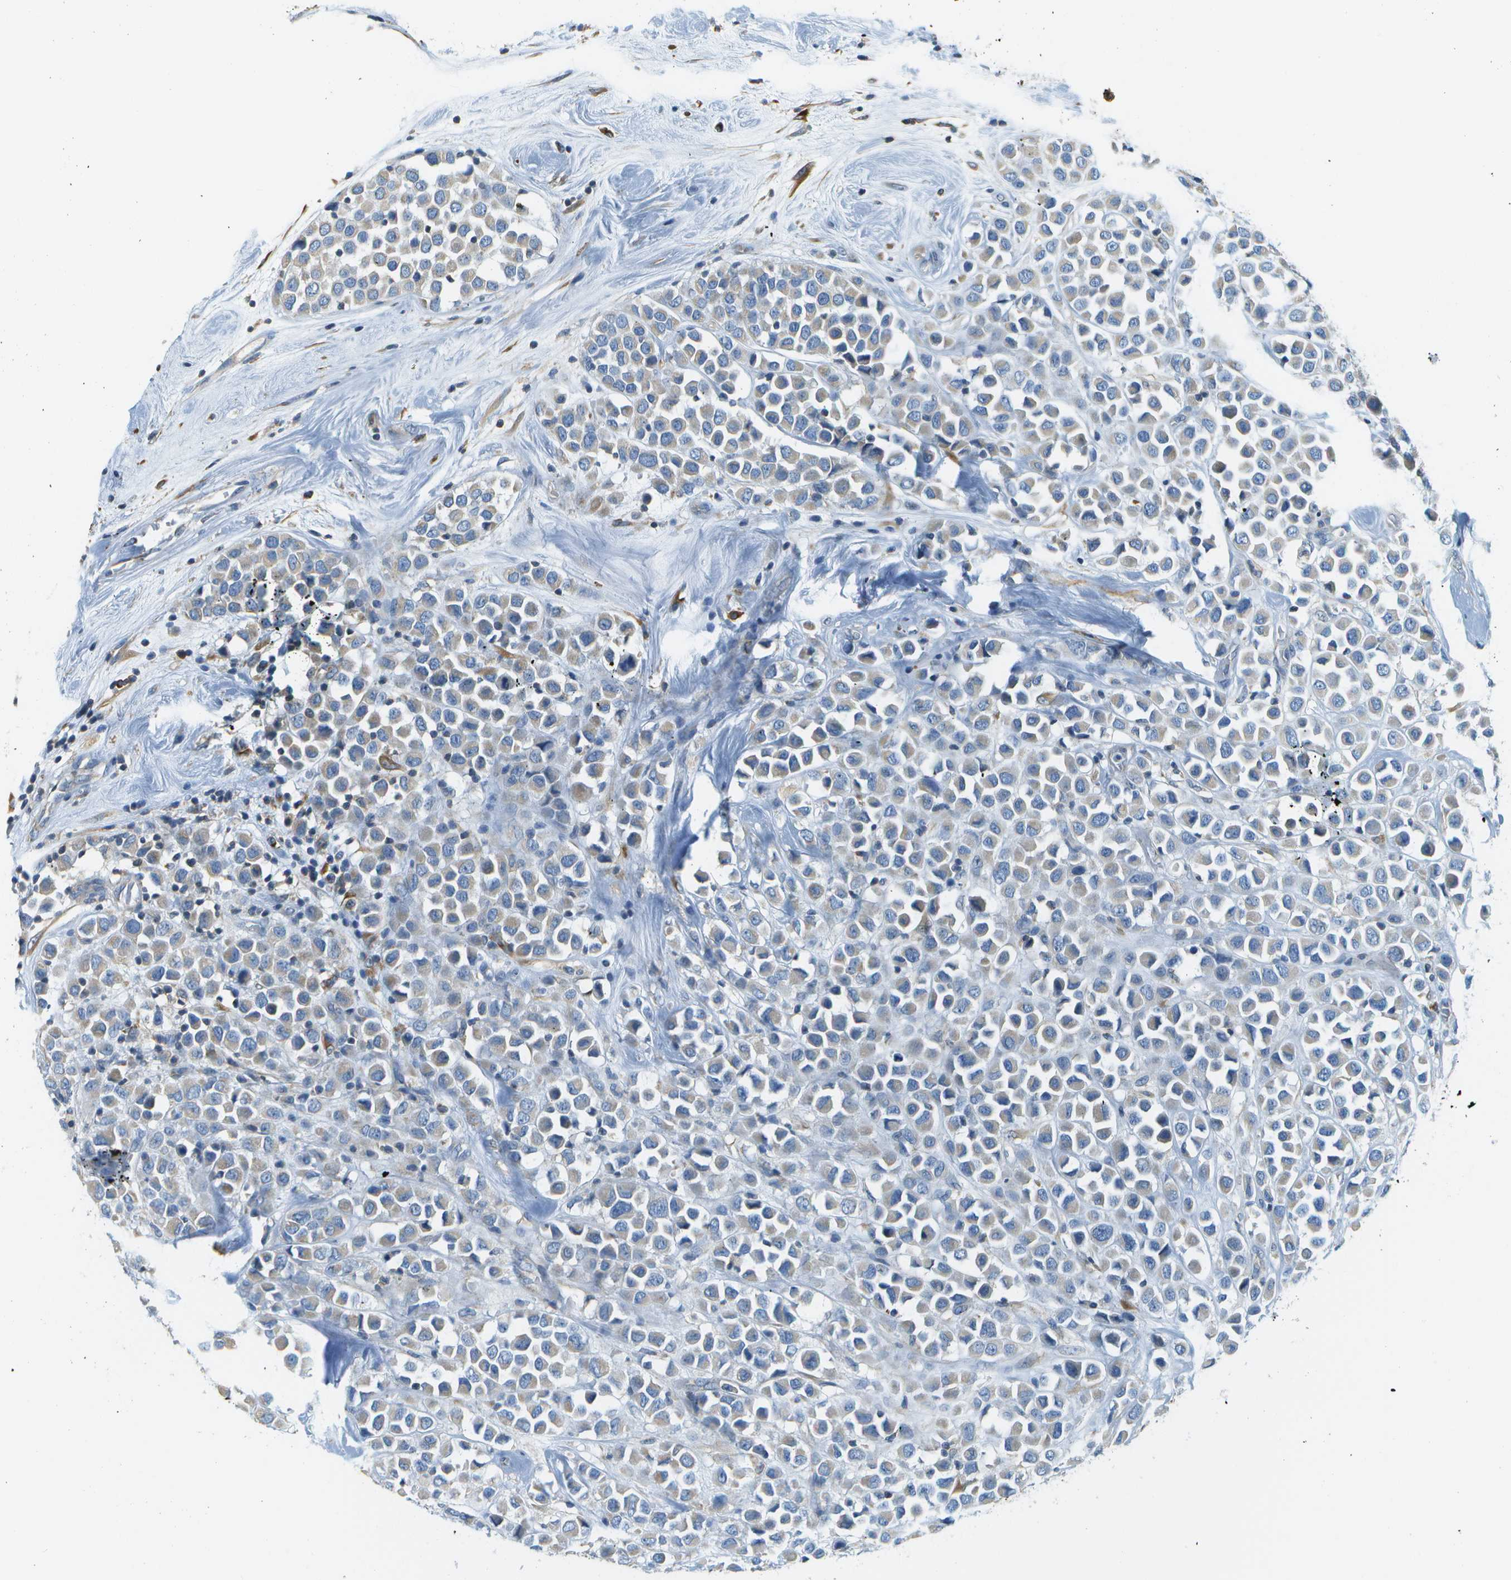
{"staining": {"intensity": "weak", "quantity": "<25%", "location": "cytoplasmic/membranous"}, "tissue": "breast cancer", "cell_type": "Tumor cells", "image_type": "cancer", "snomed": [{"axis": "morphology", "description": "Duct carcinoma"}, {"axis": "topography", "description": "Breast"}], "caption": "There is no significant positivity in tumor cells of breast intraductal carcinoma.", "gene": "PTGIS", "patient": {"sex": "female", "age": 61}}